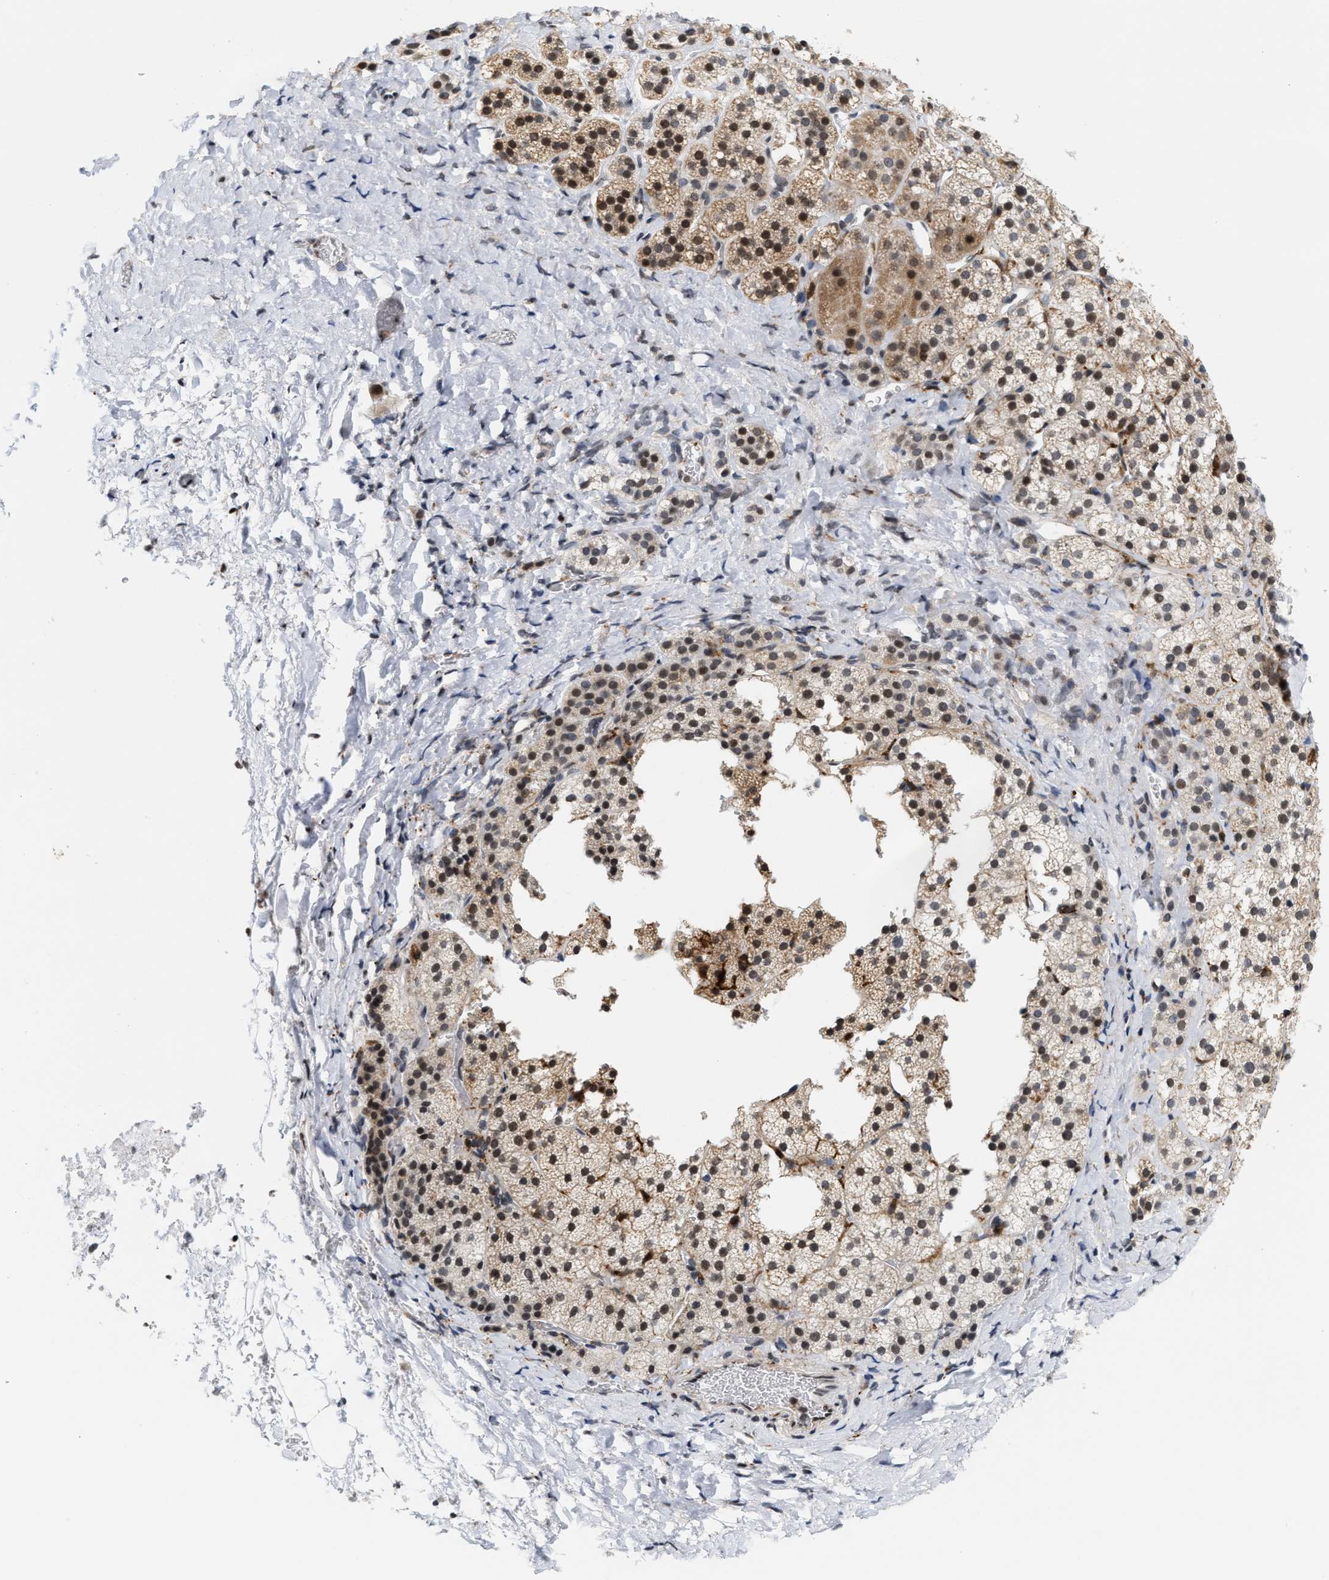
{"staining": {"intensity": "strong", "quantity": ">75%", "location": "cytoplasmic/membranous,nuclear"}, "tissue": "adrenal gland", "cell_type": "Glandular cells", "image_type": "normal", "snomed": [{"axis": "morphology", "description": "Normal tissue, NOS"}, {"axis": "topography", "description": "Adrenal gland"}], "caption": "A high amount of strong cytoplasmic/membranous,nuclear staining is appreciated in about >75% of glandular cells in benign adrenal gland. (Stains: DAB in brown, nuclei in blue, Microscopy: brightfield microscopy at high magnification).", "gene": "ANKRD6", "patient": {"sex": "female", "age": 44}}